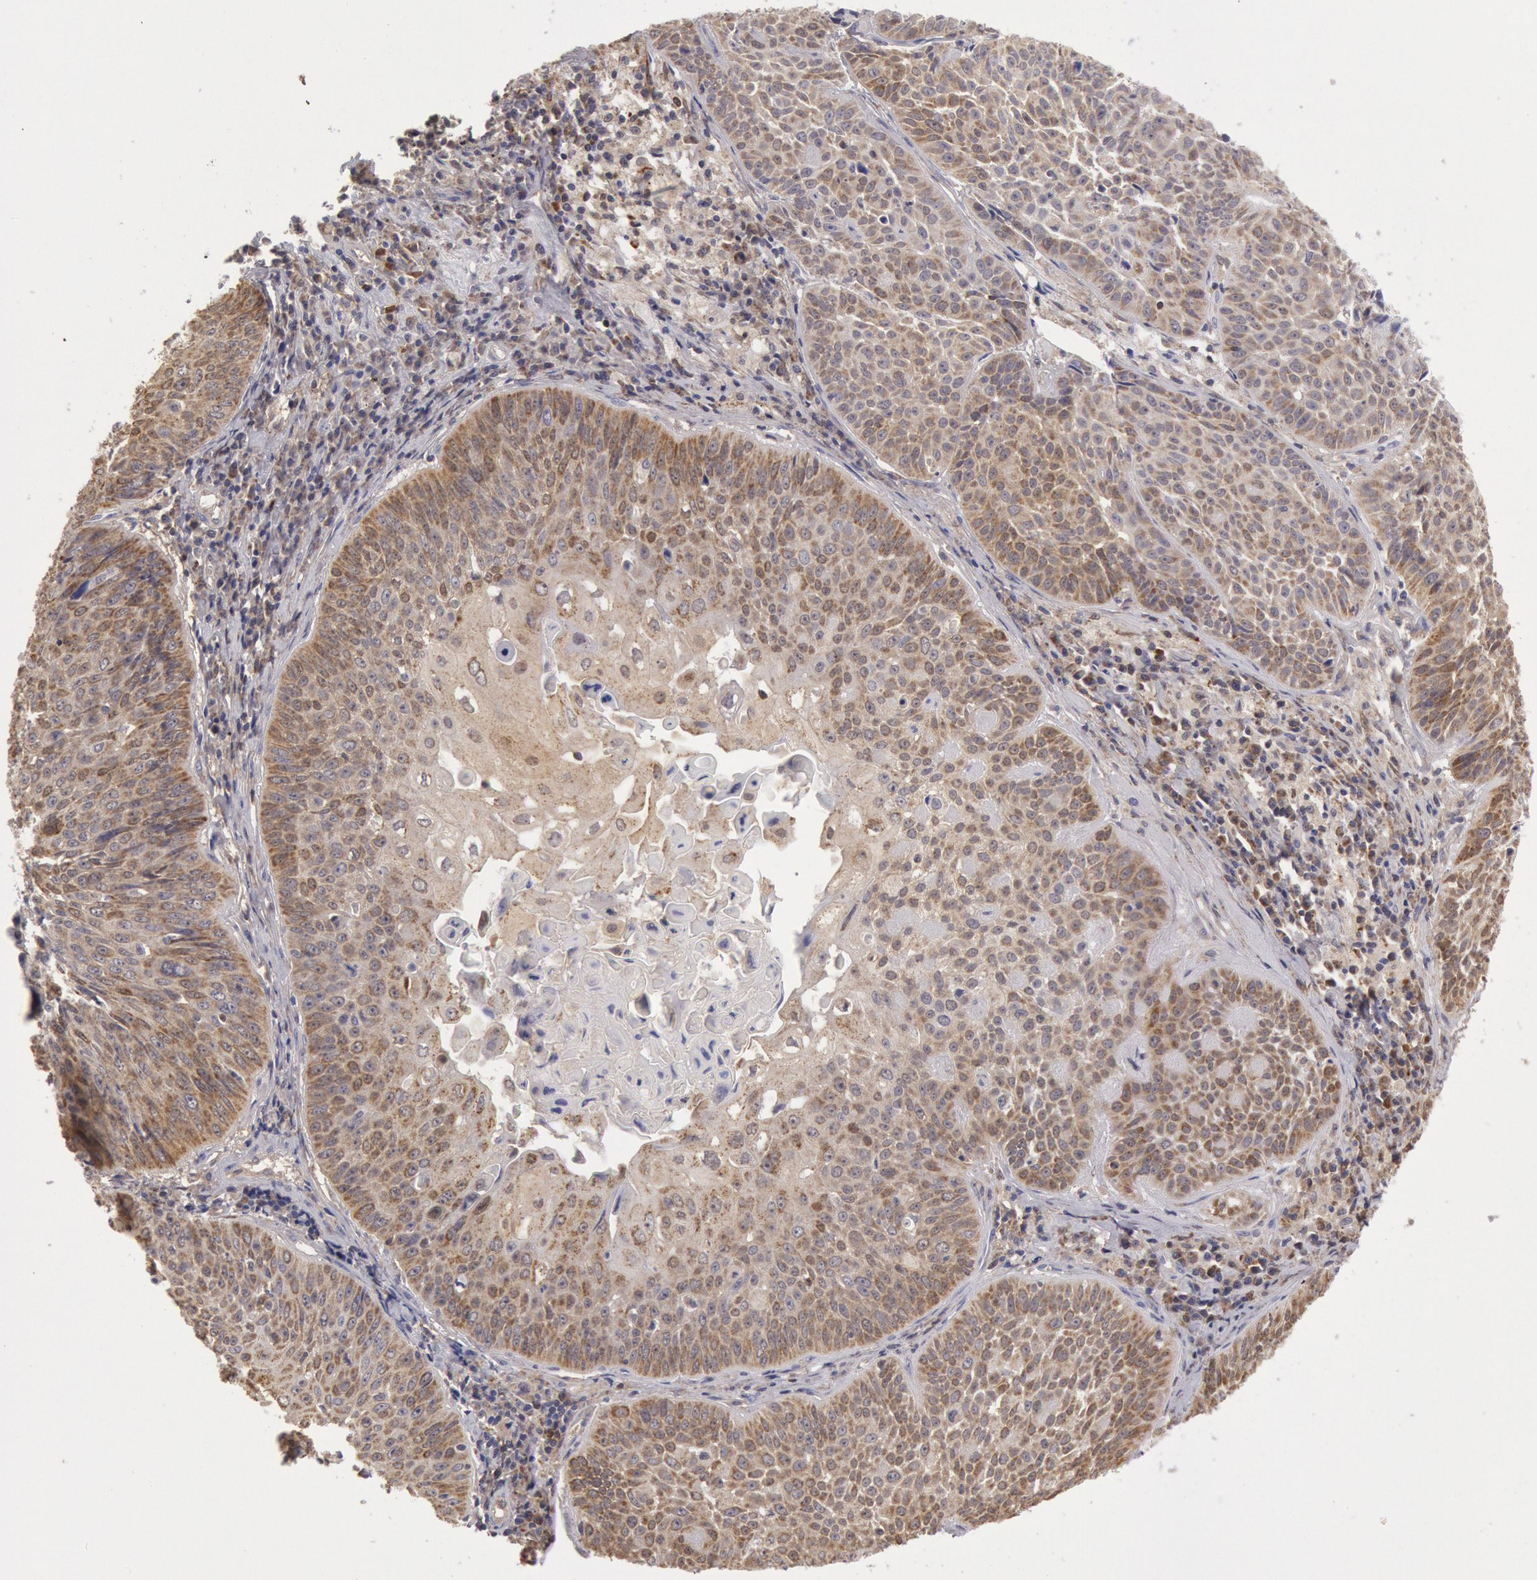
{"staining": {"intensity": "weak", "quantity": ">75%", "location": "cytoplasmic/membranous"}, "tissue": "lung cancer", "cell_type": "Tumor cells", "image_type": "cancer", "snomed": [{"axis": "morphology", "description": "Adenocarcinoma, NOS"}, {"axis": "topography", "description": "Lung"}], "caption": "An immunohistochemistry photomicrograph of tumor tissue is shown. Protein staining in brown shows weak cytoplasmic/membranous positivity in lung adenocarcinoma within tumor cells.", "gene": "MPST", "patient": {"sex": "male", "age": 60}}